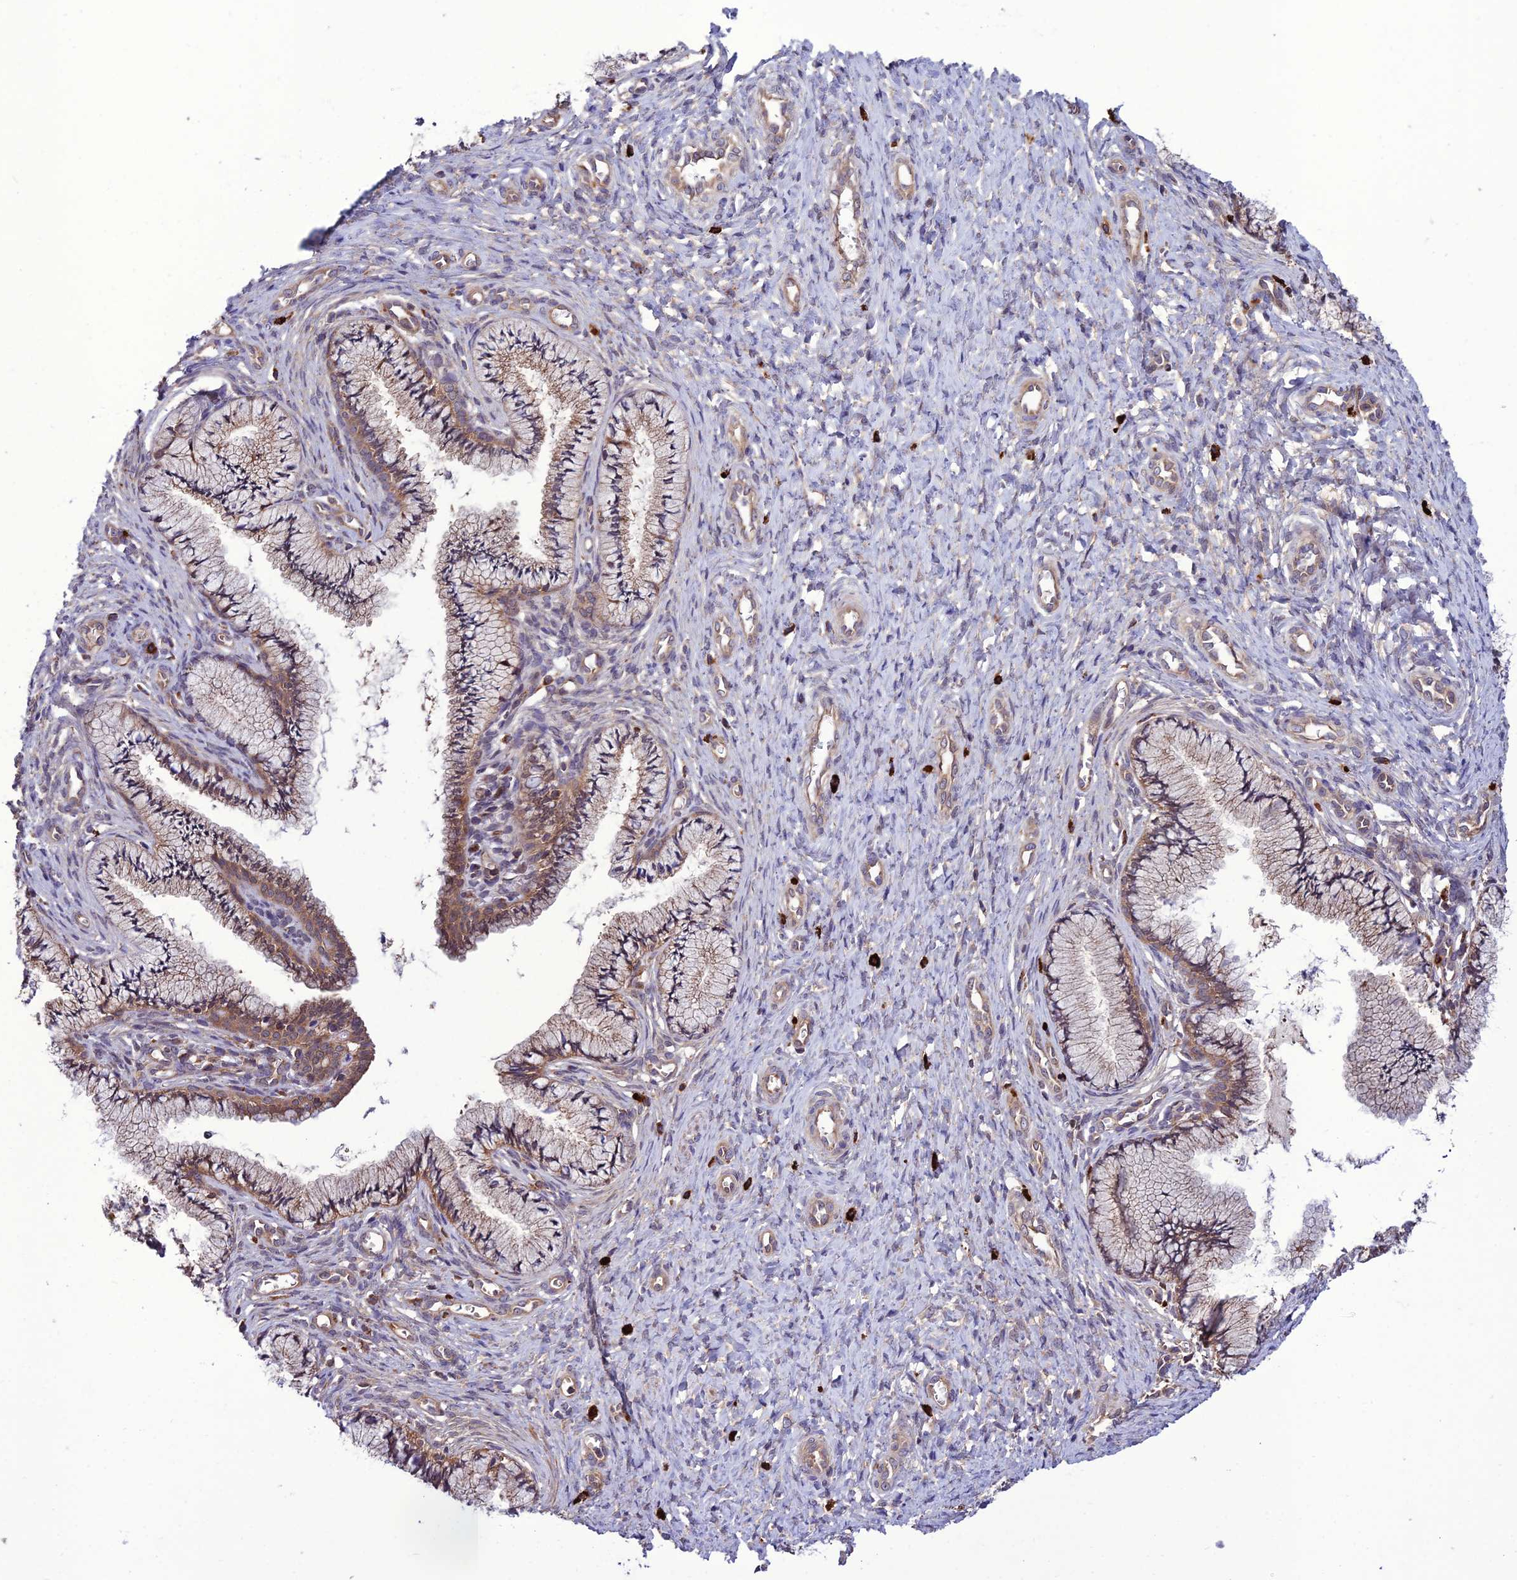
{"staining": {"intensity": "moderate", "quantity": ">75%", "location": "cytoplasmic/membranous"}, "tissue": "cervix", "cell_type": "Glandular cells", "image_type": "normal", "snomed": [{"axis": "morphology", "description": "Normal tissue, NOS"}, {"axis": "topography", "description": "Cervix"}], "caption": "Brown immunohistochemical staining in normal cervix reveals moderate cytoplasmic/membranous expression in about >75% of glandular cells. (DAB IHC, brown staining for protein, blue staining for nuclei).", "gene": "PPIL3", "patient": {"sex": "female", "age": 36}}